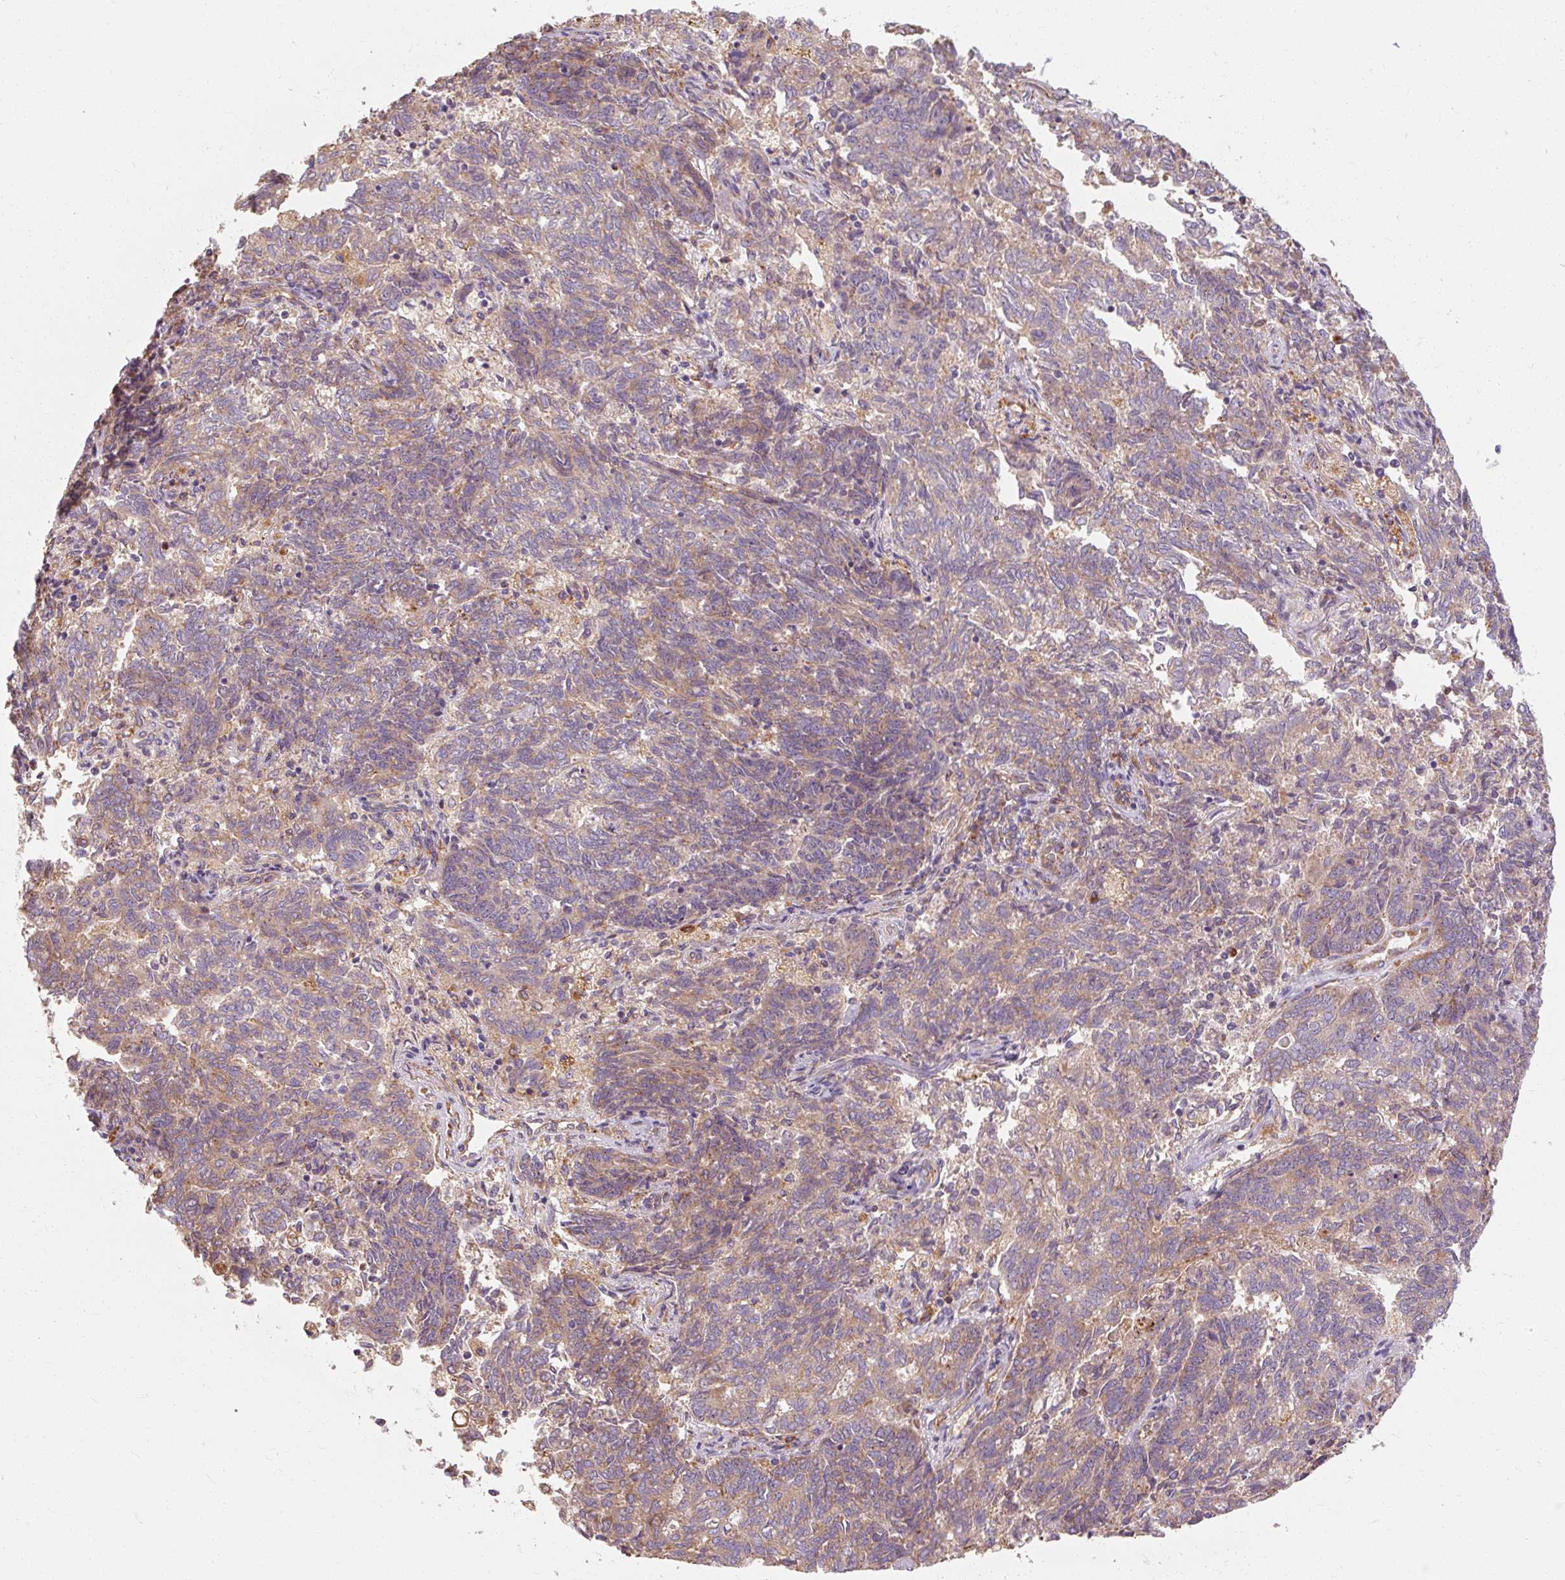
{"staining": {"intensity": "moderate", "quantity": "25%-75%", "location": "cytoplasmic/membranous"}, "tissue": "endometrial cancer", "cell_type": "Tumor cells", "image_type": "cancer", "snomed": [{"axis": "morphology", "description": "Adenocarcinoma, NOS"}, {"axis": "topography", "description": "Endometrium"}], "caption": "A photomicrograph of endometrial adenocarcinoma stained for a protein demonstrates moderate cytoplasmic/membranous brown staining in tumor cells.", "gene": "TBC1D4", "patient": {"sex": "female", "age": 80}}